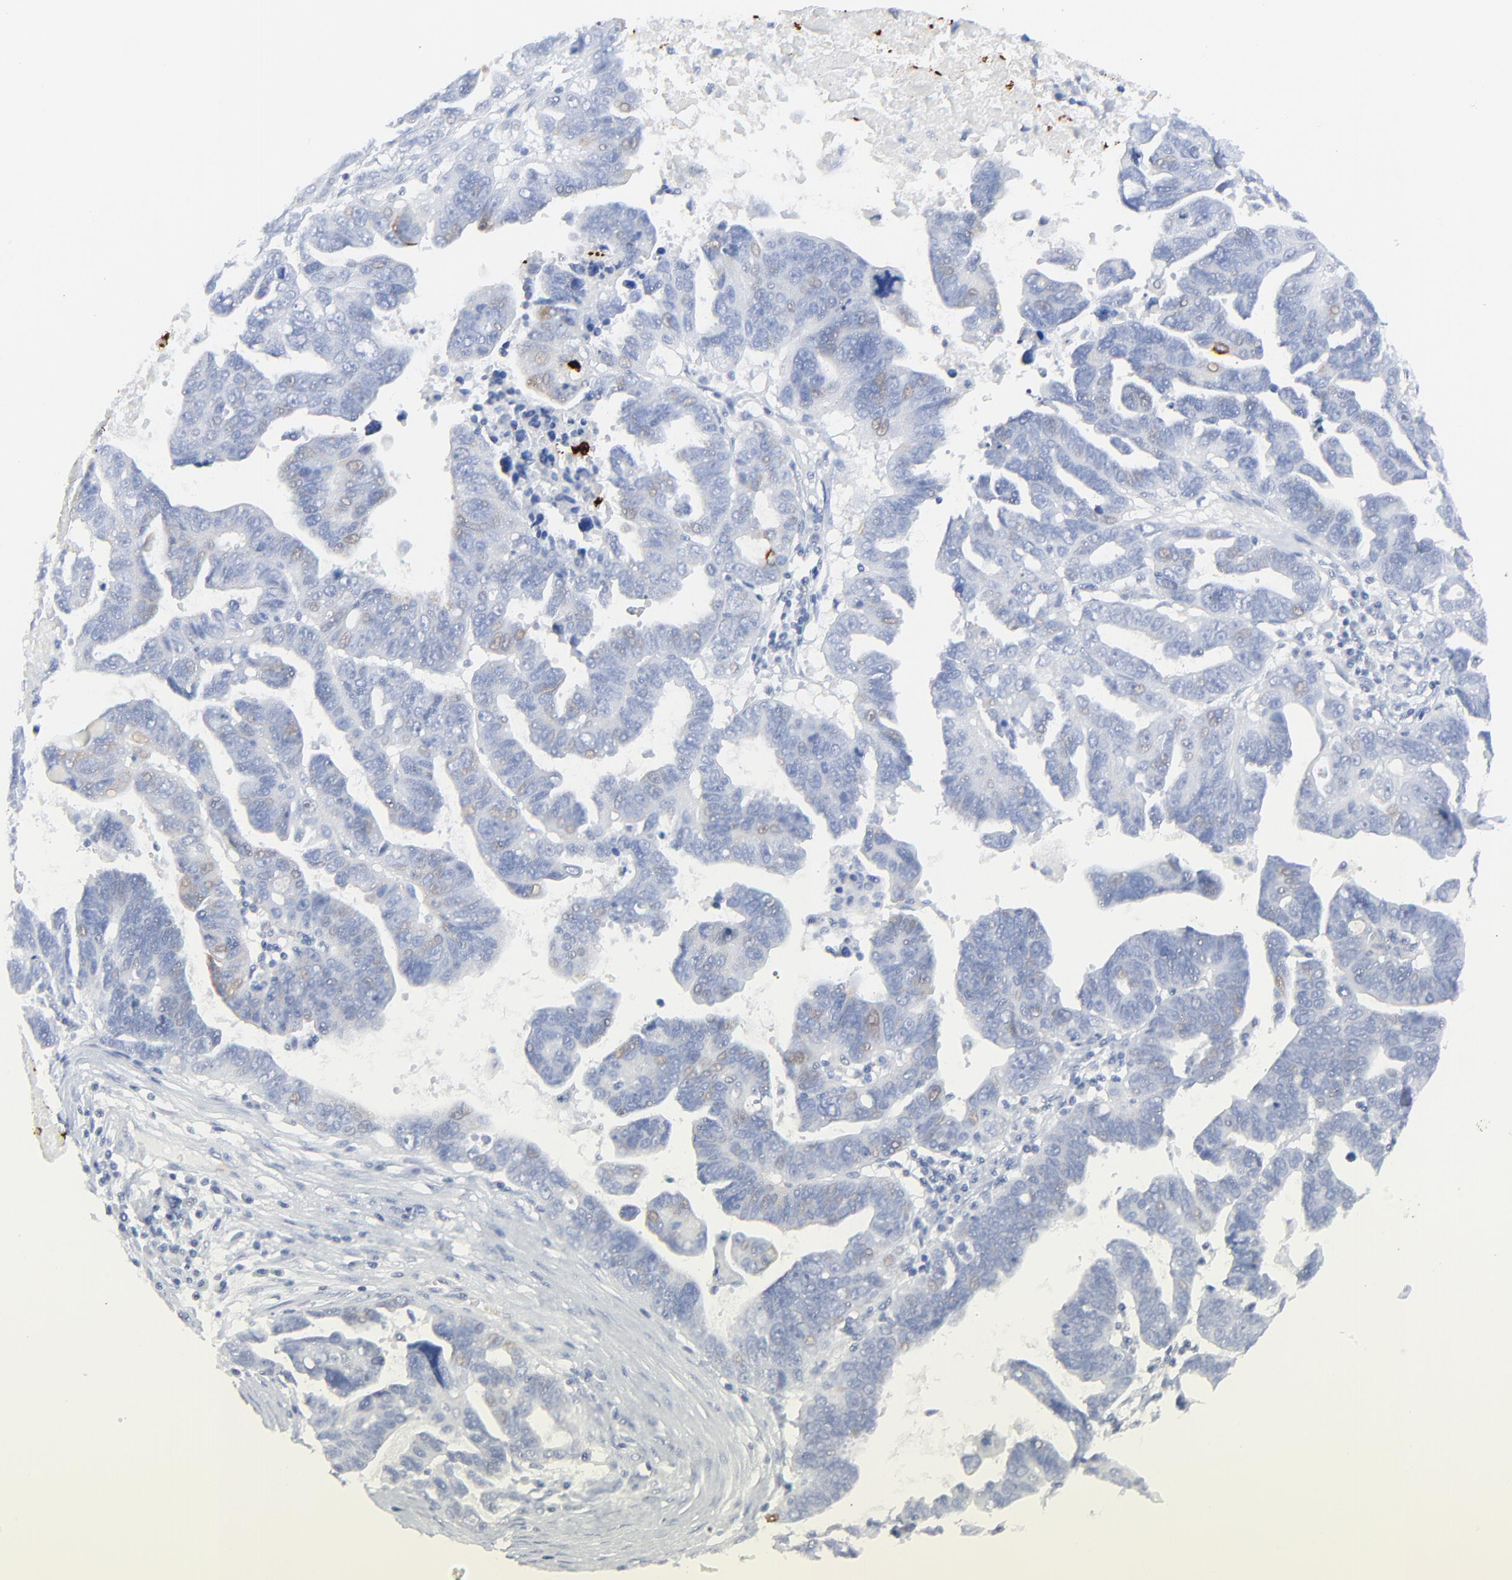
{"staining": {"intensity": "weak", "quantity": "<25%", "location": "nuclear"}, "tissue": "ovarian cancer", "cell_type": "Tumor cells", "image_type": "cancer", "snomed": [{"axis": "morphology", "description": "Carcinoma, endometroid"}, {"axis": "morphology", "description": "Cystadenocarcinoma, serous, NOS"}, {"axis": "topography", "description": "Ovary"}], "caption": "Immunohistochemistry (IHC) of ovarian endometroid carcinoma exhibits no positivity in tumor cells.", "gene": "LCN2", "patient": {"sex": "female", "age": 45}}